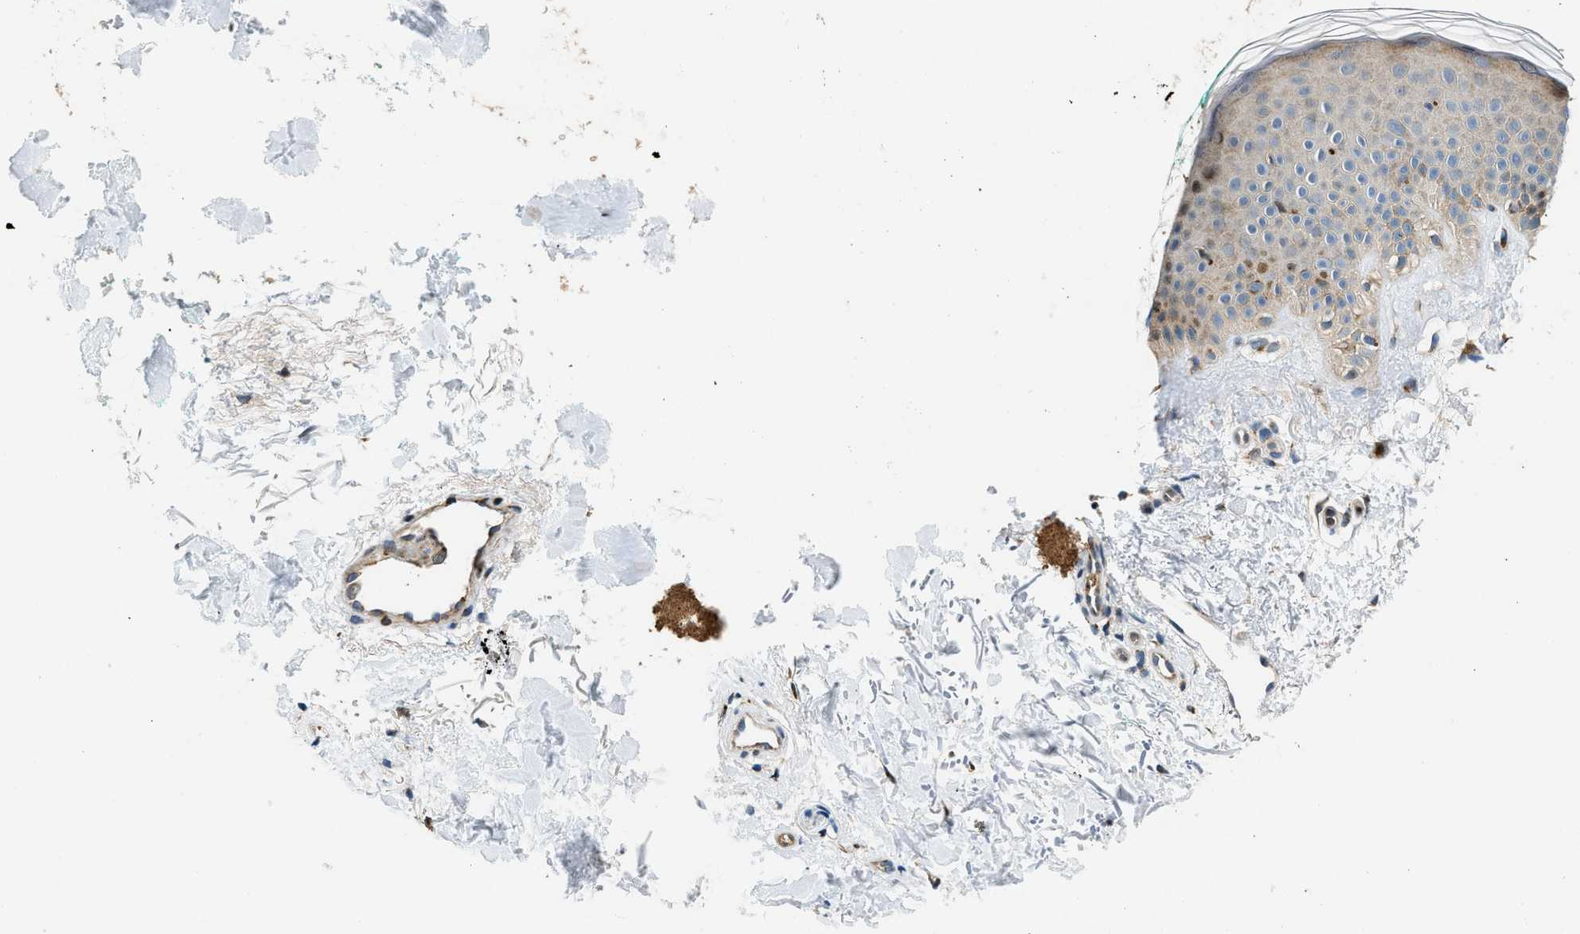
{"staining": {"intensity": "negative", "quantity": "none", "location": "none"}, "tissue": "skin", "cell_type": "Fibroblasts", "image_type": "normal", "snomed": [{"axis": "morphology", "description": "Normal tissue, NOS"}, {"axis": "topography", "description": "Skin"}], "caption": "IHC histopathology image of unremarkable skin stained for a protein (brown), which displays no staining in fibroblasts. (DAB immunohistochemistry (IHC), high magnification).", "gene": "FUT8", "patient": {"sex": "male", "age": 71}}